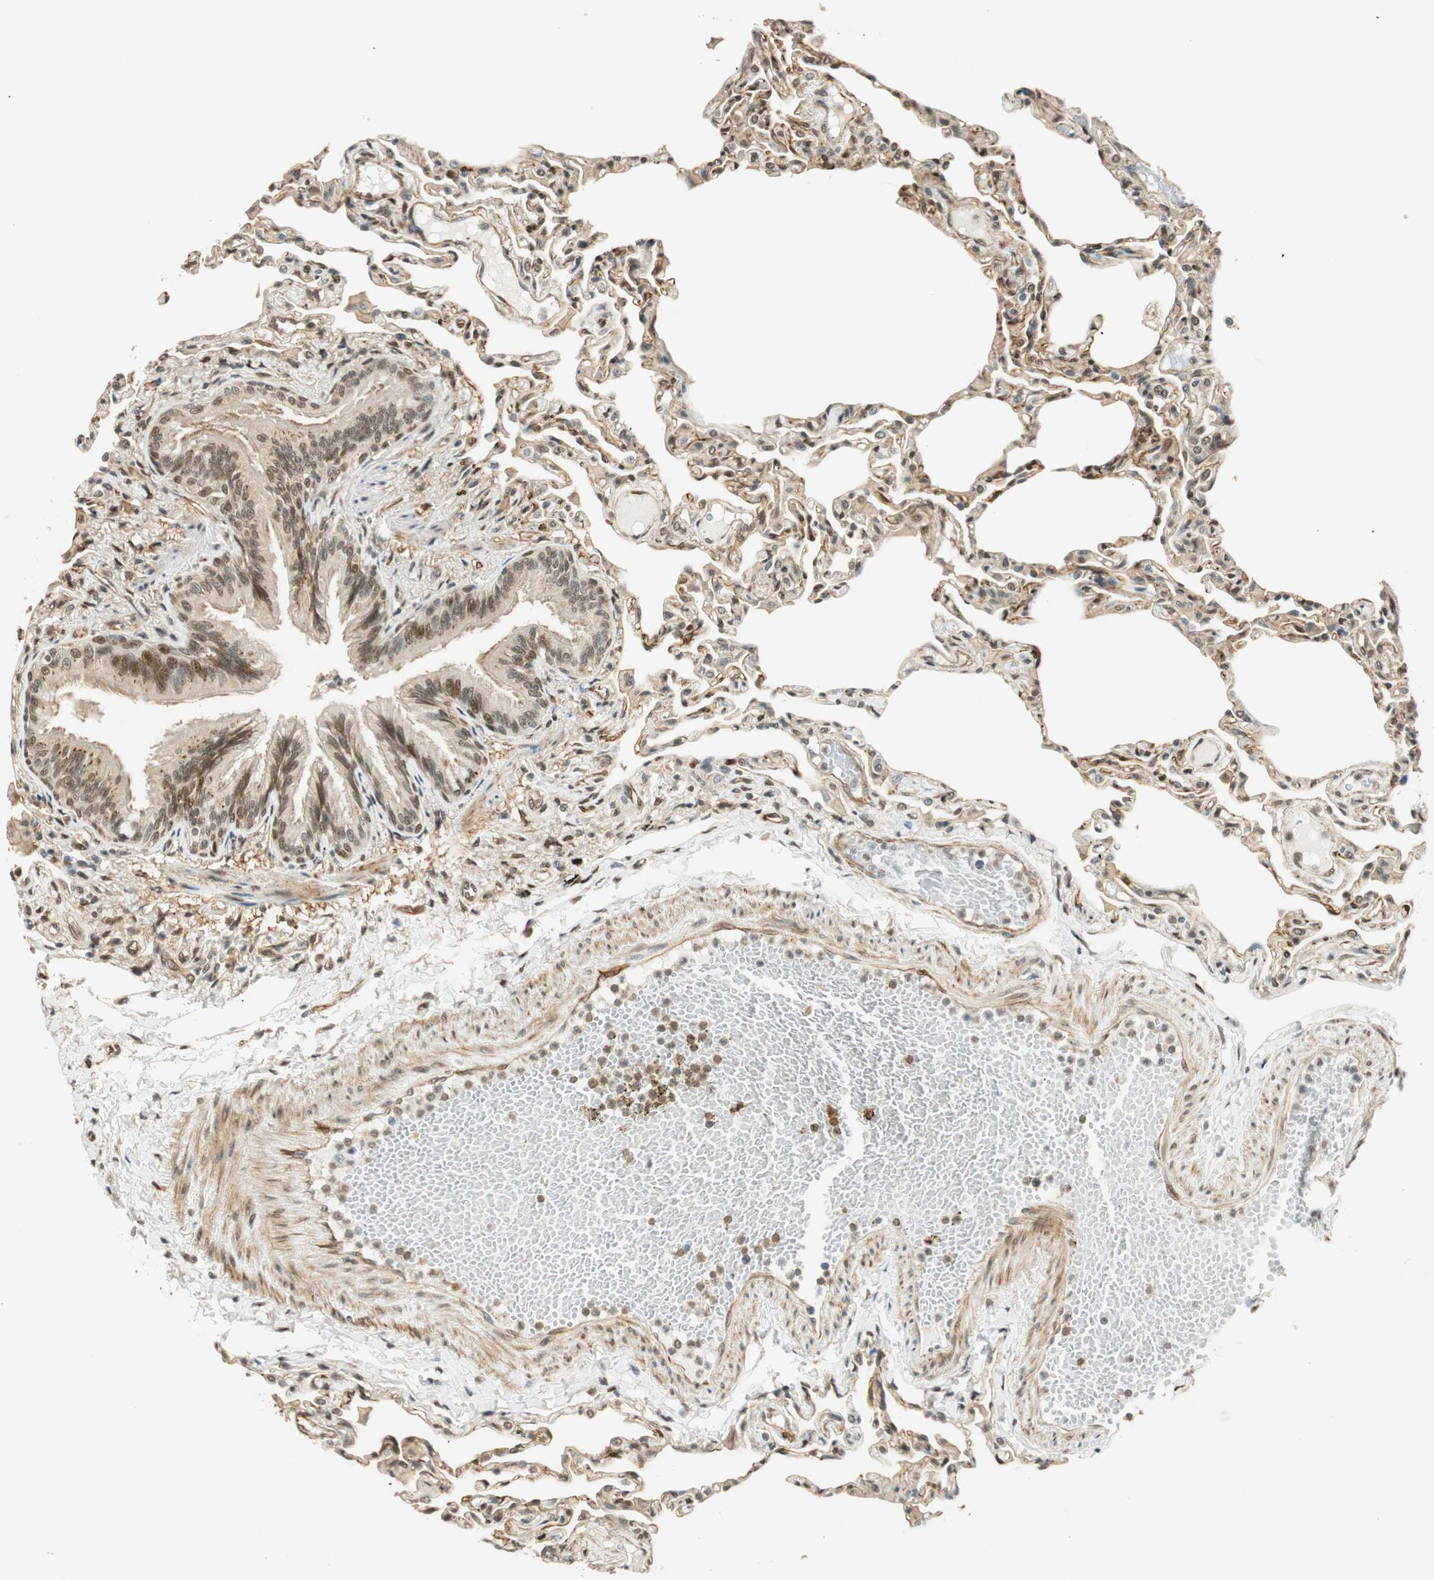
{"staining": {"intensity": "weak", "quantity": "25%-75%", "location": "cytoplasmic/membranous,nuclear"}, "tissue": "lung", "cell_type": "Alveolar cells", "image_type": "normal", "snomed": [{"axis": "morphology", "description": "Normal tissue, NOS"}, {"axis": "topography", "description": "Lung"}], "caption": "This photomicrograph reveals immunohistochemistry (IHC) staining of unremarkable lung, with low weak cytoplasmic/membranous,nuclear positivity in approximately 25%-75% of alveolar cells.", "gene": "NES", "patient": {"sex": "female", "age": 49}}